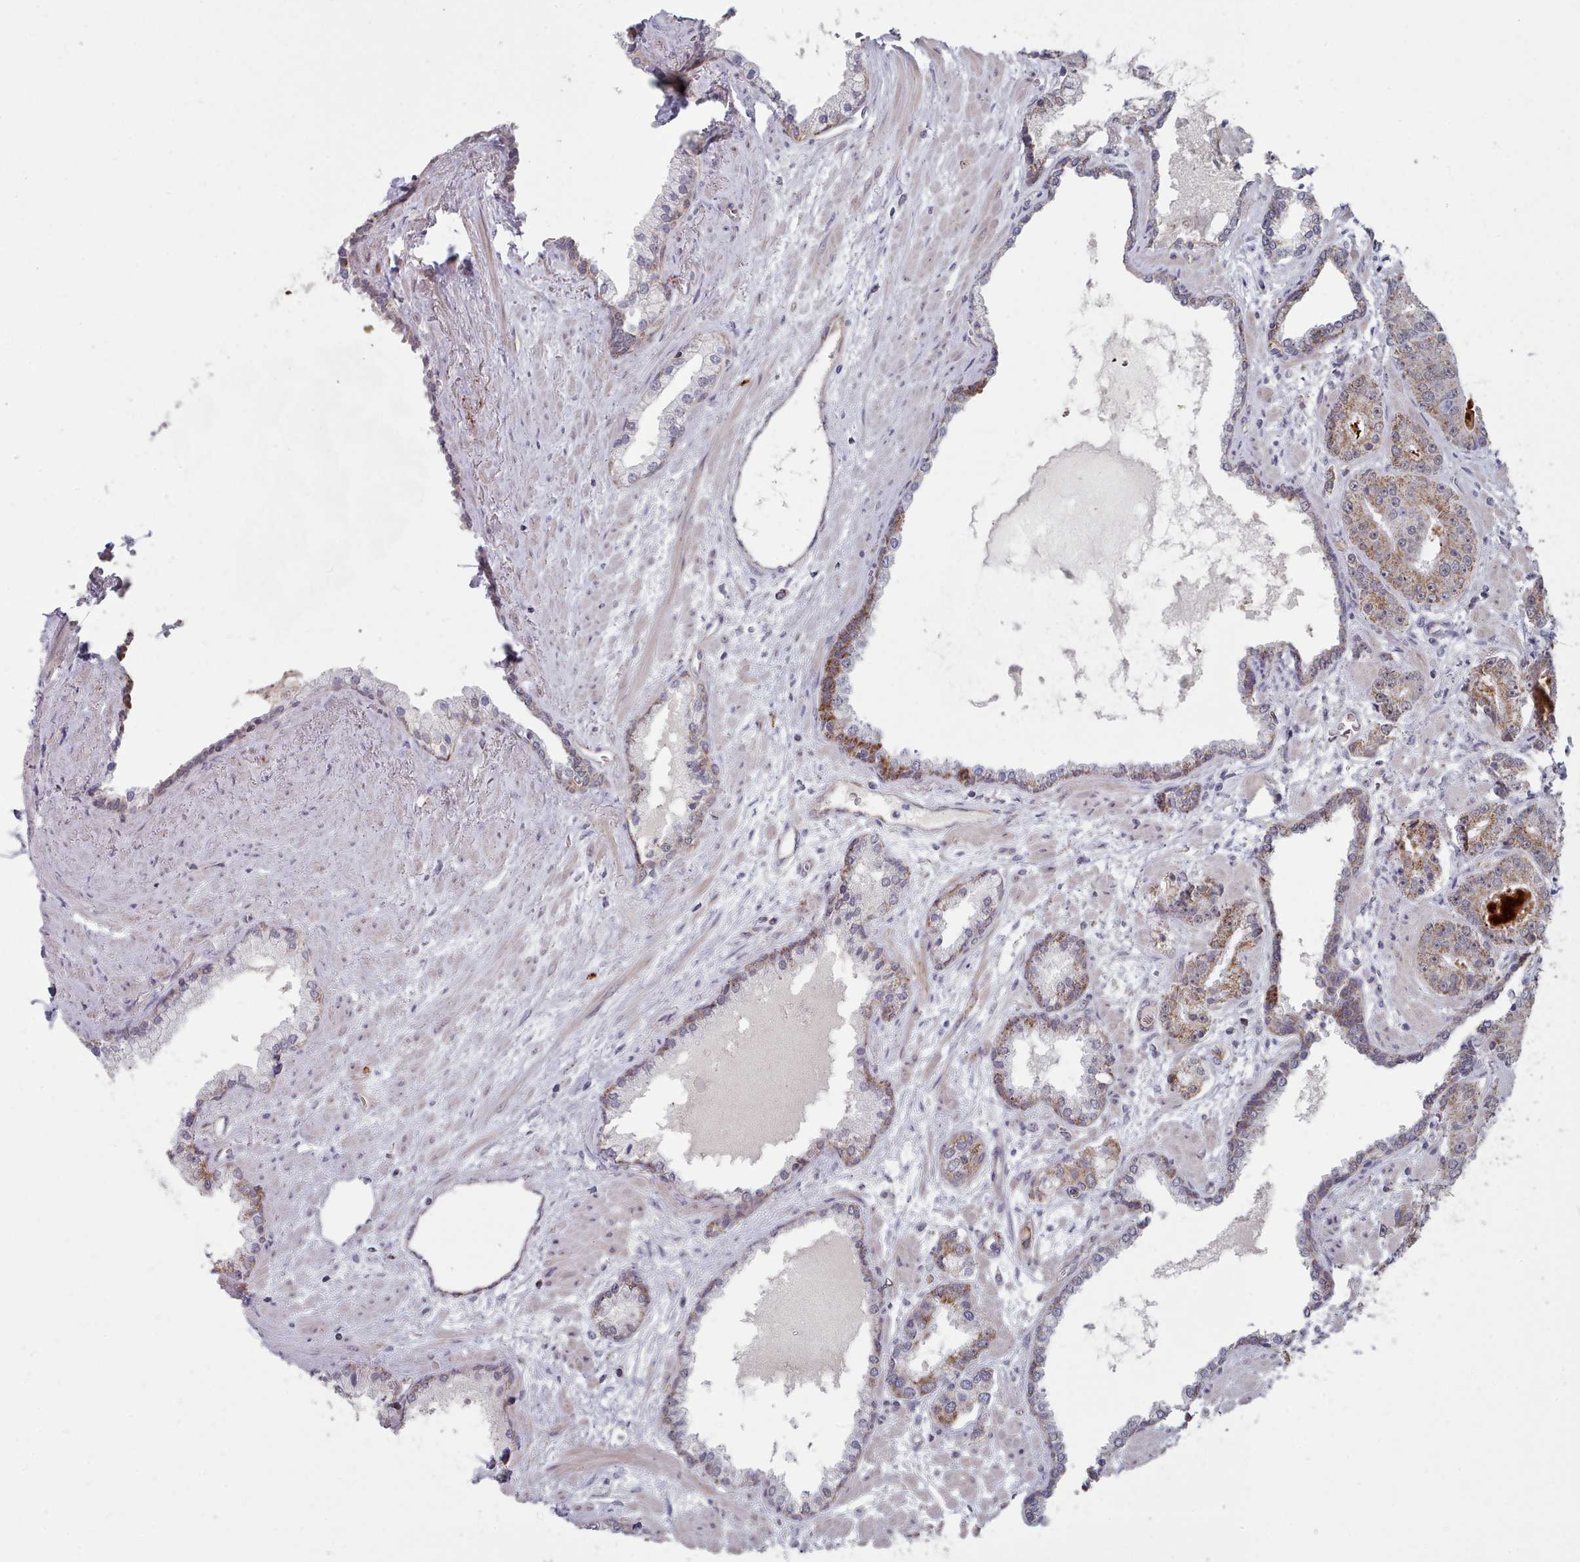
{"staining": {"intensity": "moderate", "quantity": ">75%", "location": "cytoplasmic/membranous"}, "tissue": "prostate cancer", "cell_type": "Tumor cells", "image_type": "cancer", "snomed": [{"axis": "morphology", "description": "Adenocarcinoma, High grade"}, {"axis": "topography", "description": "Prostate"}], "caption": "A histopathology image of human prostate high-grade adenocarcinoma stained for a protein demonstrates moderate cytoplasmic/membranous brown staining in tumor cells.", "gene": "TRARG1", "patient": {"sex": "male", "age": 71}}